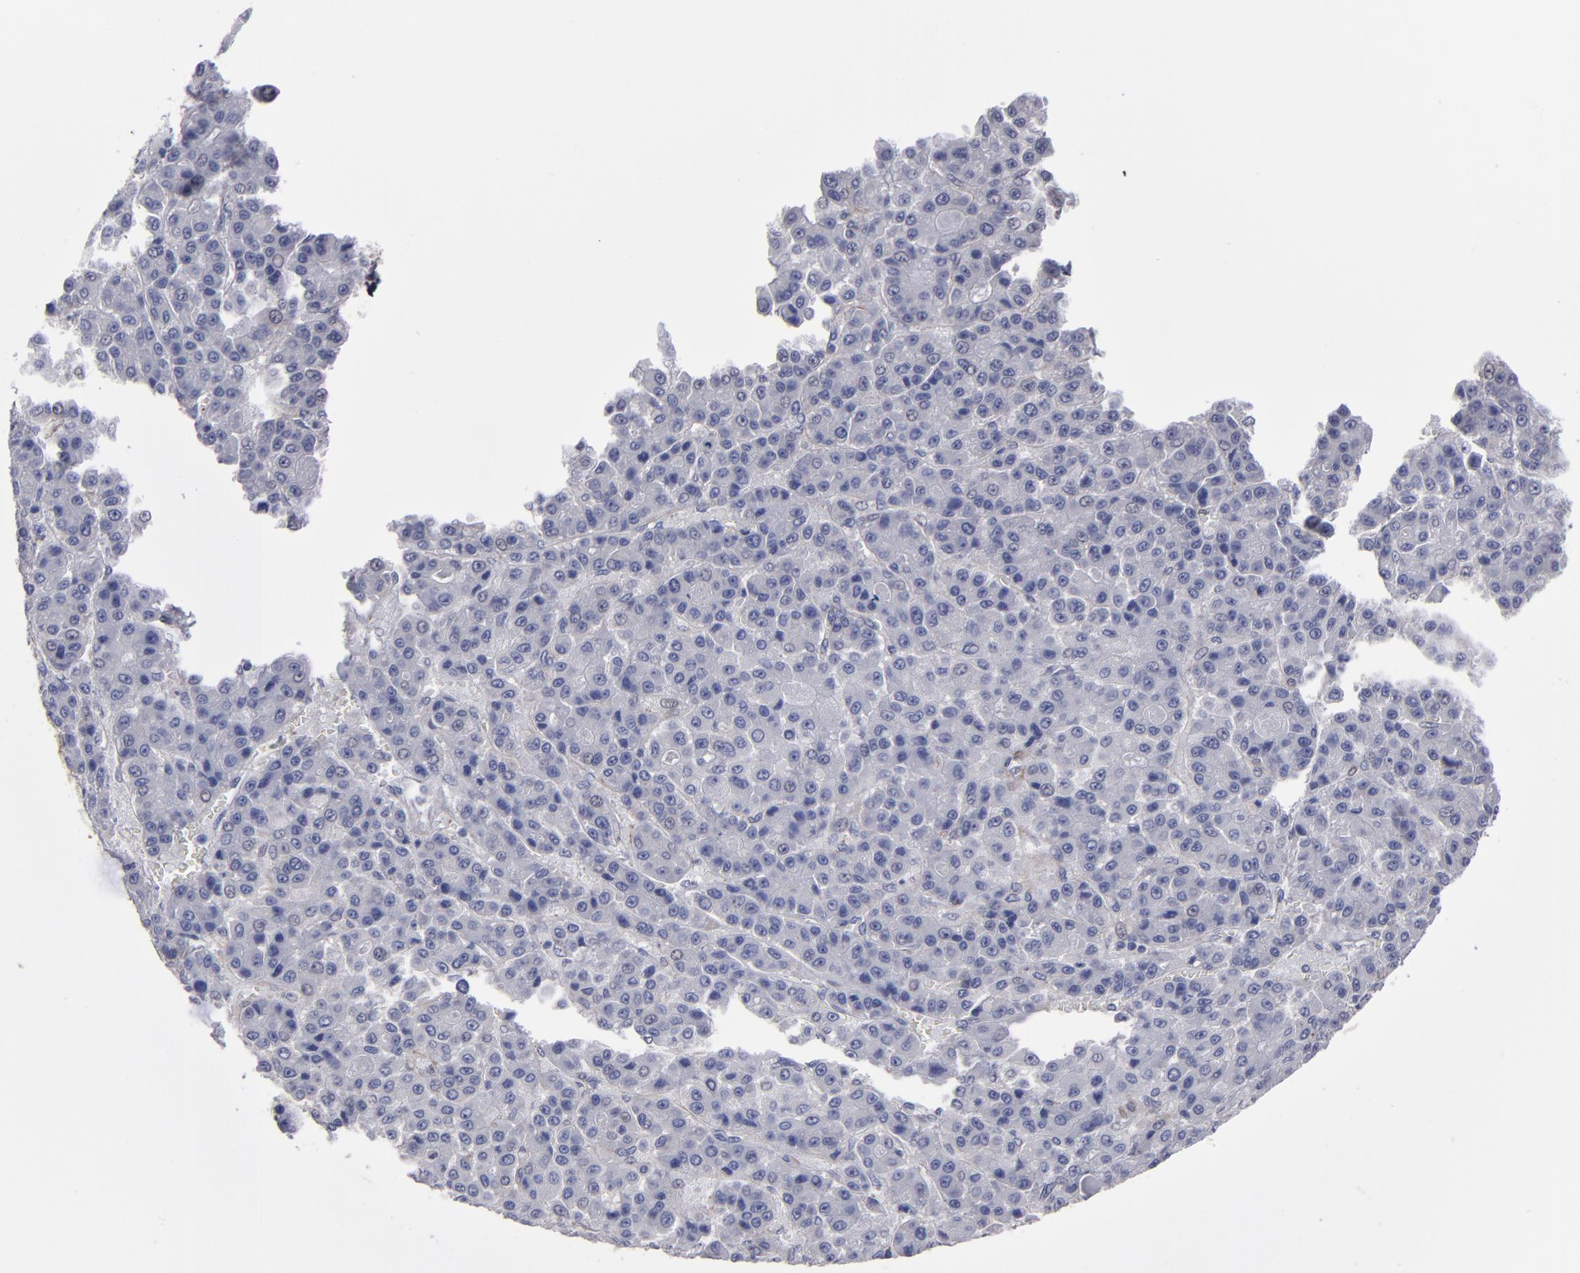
{"staining": {"intensity": "negative", "quantity": "none", "location": "none"}, "tissue": "liver cancer", "cell_type": "Tumor cells", "image_type": "cancer", "snomed": [{"axis": "morphology", "description": "Carcinoma, Hepatocellular, NOS"}, {"axis": "topography", "description": "Liver"}], "caption": "IHC histopathology image of human hepatocellular carcinoma (liver) stained for a protein (brown), which shows no expression in tumor cells.", "gene": "SLMAP", "patient": {"sex": "male", "age": 70}}